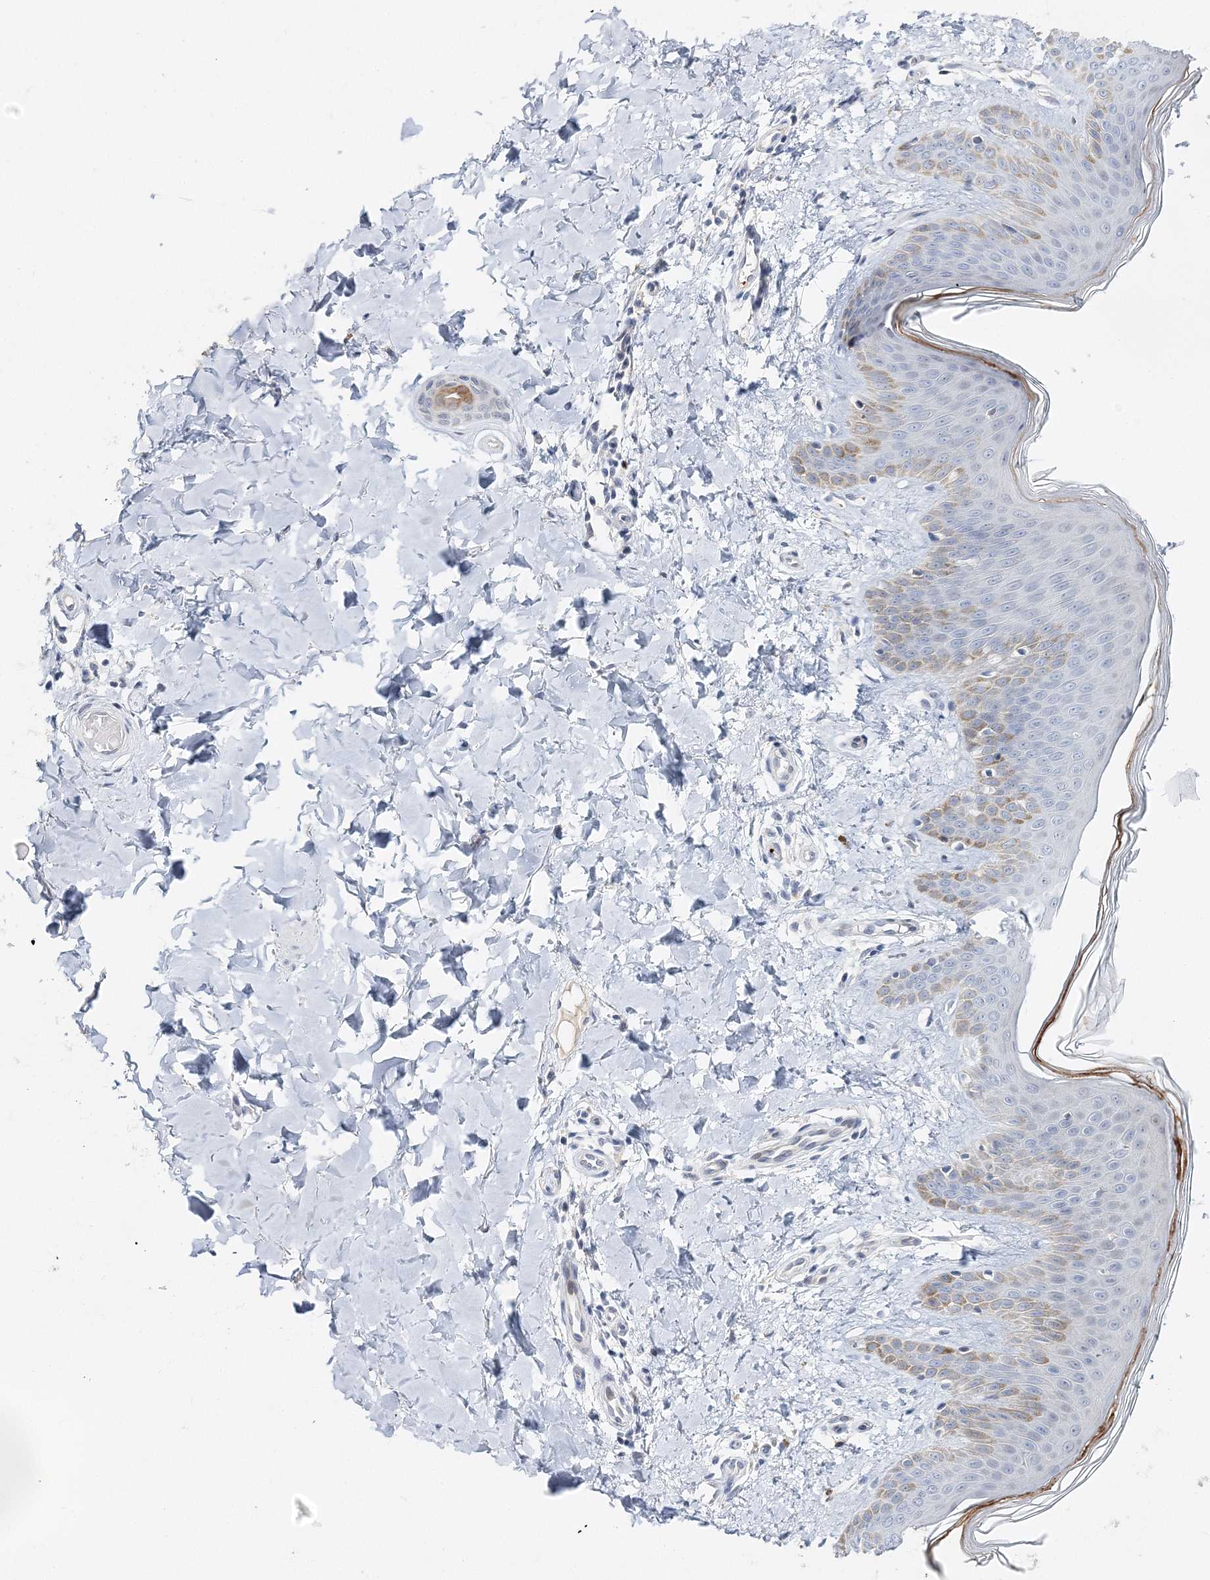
{"staining": {"intensity": "negative", "quantity": "none", "location": "none"}, "tissue": "skin", "cell_type": "Fibroblasts", "image_type": "normal", "snomed": [{"axis": "morphology", "description": "Normal tissue, NOS"}, {"axis": "topography", "description": "Skin"}], "caption": "Fibroblasts show no significant protein expression in normal skin. (DAB (3,3'-diaminobenzidine) immunohistochemistry (IHC) with hematoxylin counter stain).", "gene": "MYOZ2", "patient": {"sex": "male", "age": 36}}